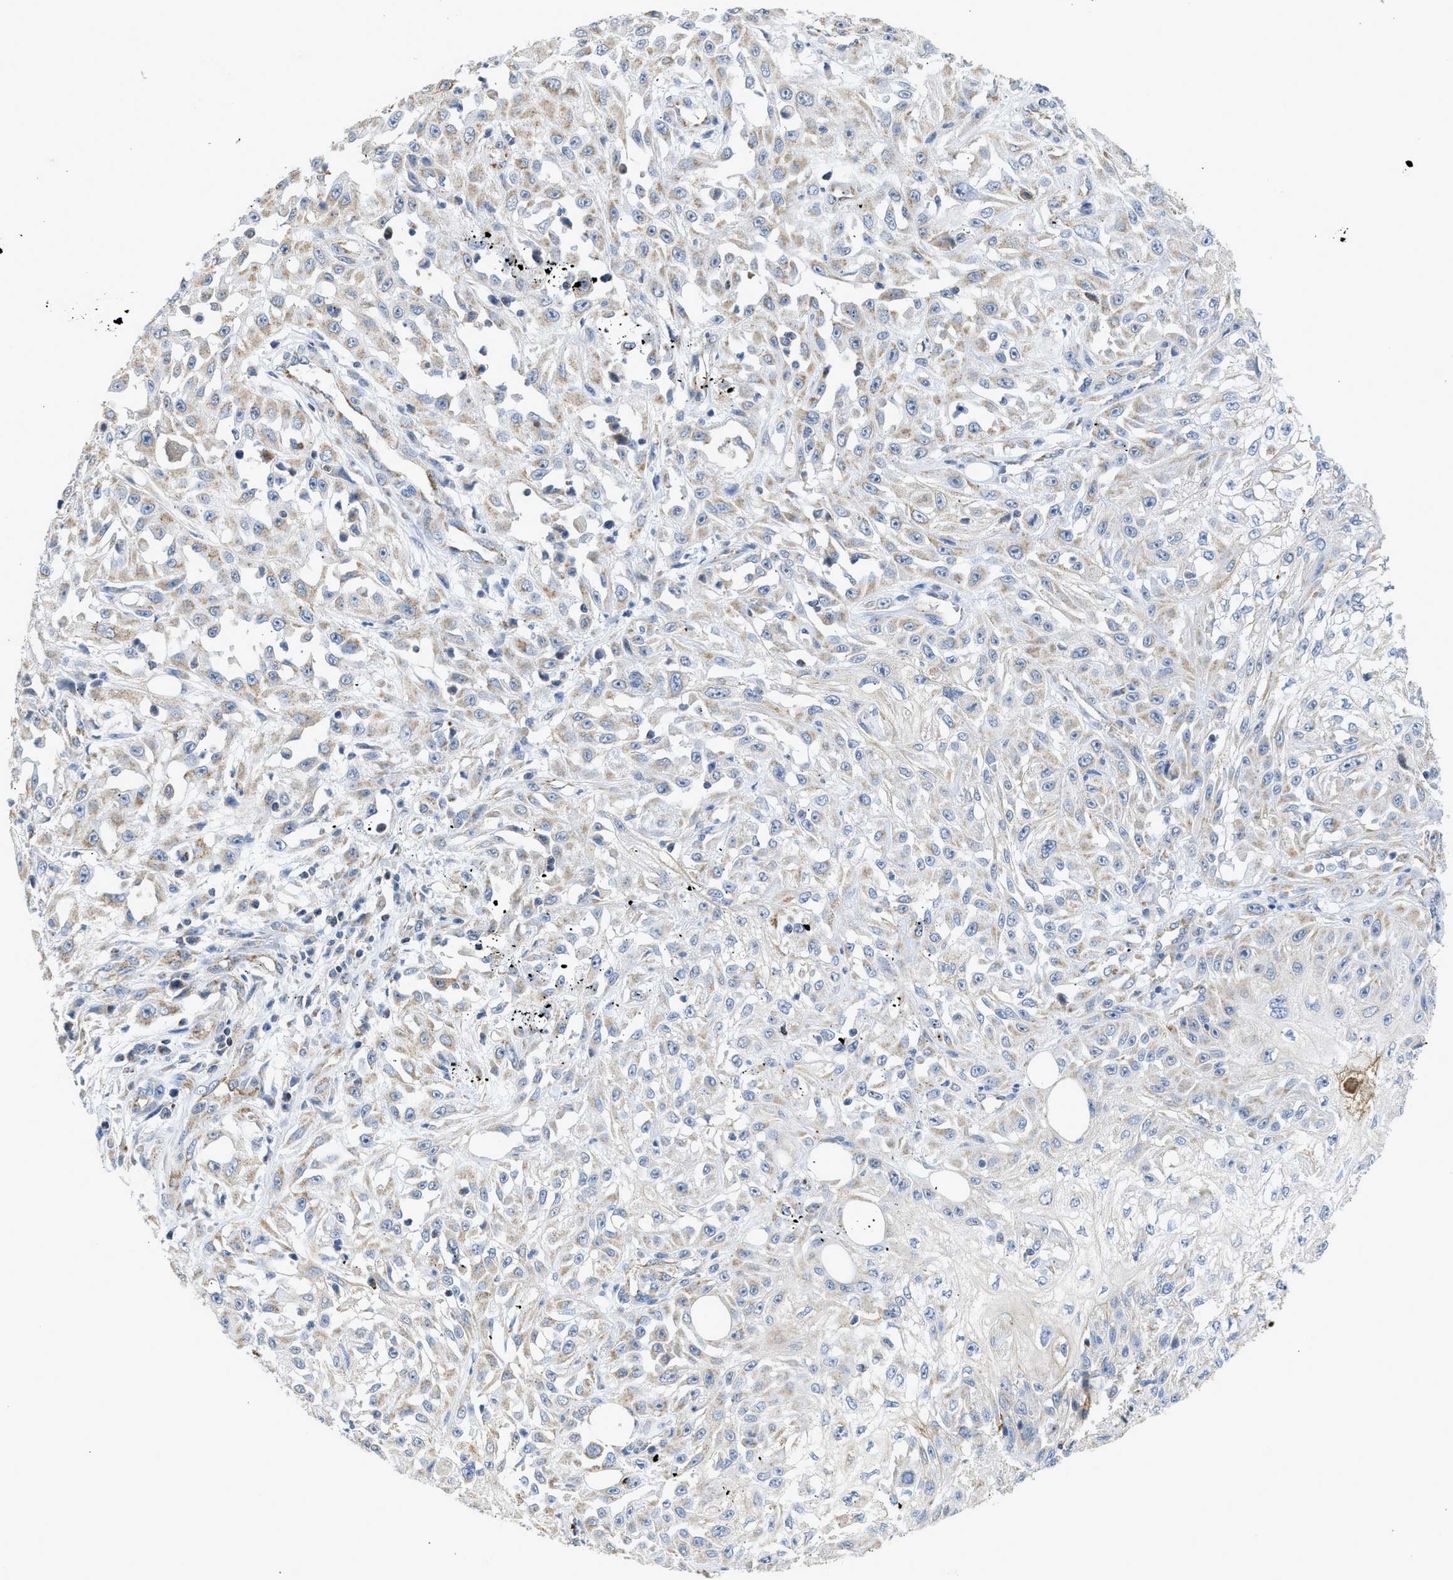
{"staining": {"intensity": "weak", "quantity": "25%-75%", "location": "cytoplasmic/membranous"}, "tissue": "skin cancer", "cell_type": "Tumor cells", "image_type": "cancer", "snomed": [{"axis": "morphology", "description": "Squamous cell carcinoma, NOS"}, {"axis": "morphology", "description": "Squamous cell carcinoma, metastatic, NOS"}, {"axis": "topography", "description": "Skin"}, {"axis": "topography", "description": "Lymph node"}], "caption": "Skin cancer (squamous cell carcinoma) was stained to show a protein in brown. There is low levels of weak cytoplasmic/membranous expression in about 25%-75% of tumor cells. The protein is stained brown, and the nuclei are stained in blue (DAB IHC with brightfield microscopy, high magnification).", "gene": "GOT2", "patient": {"sex": "male", "age": 75}}